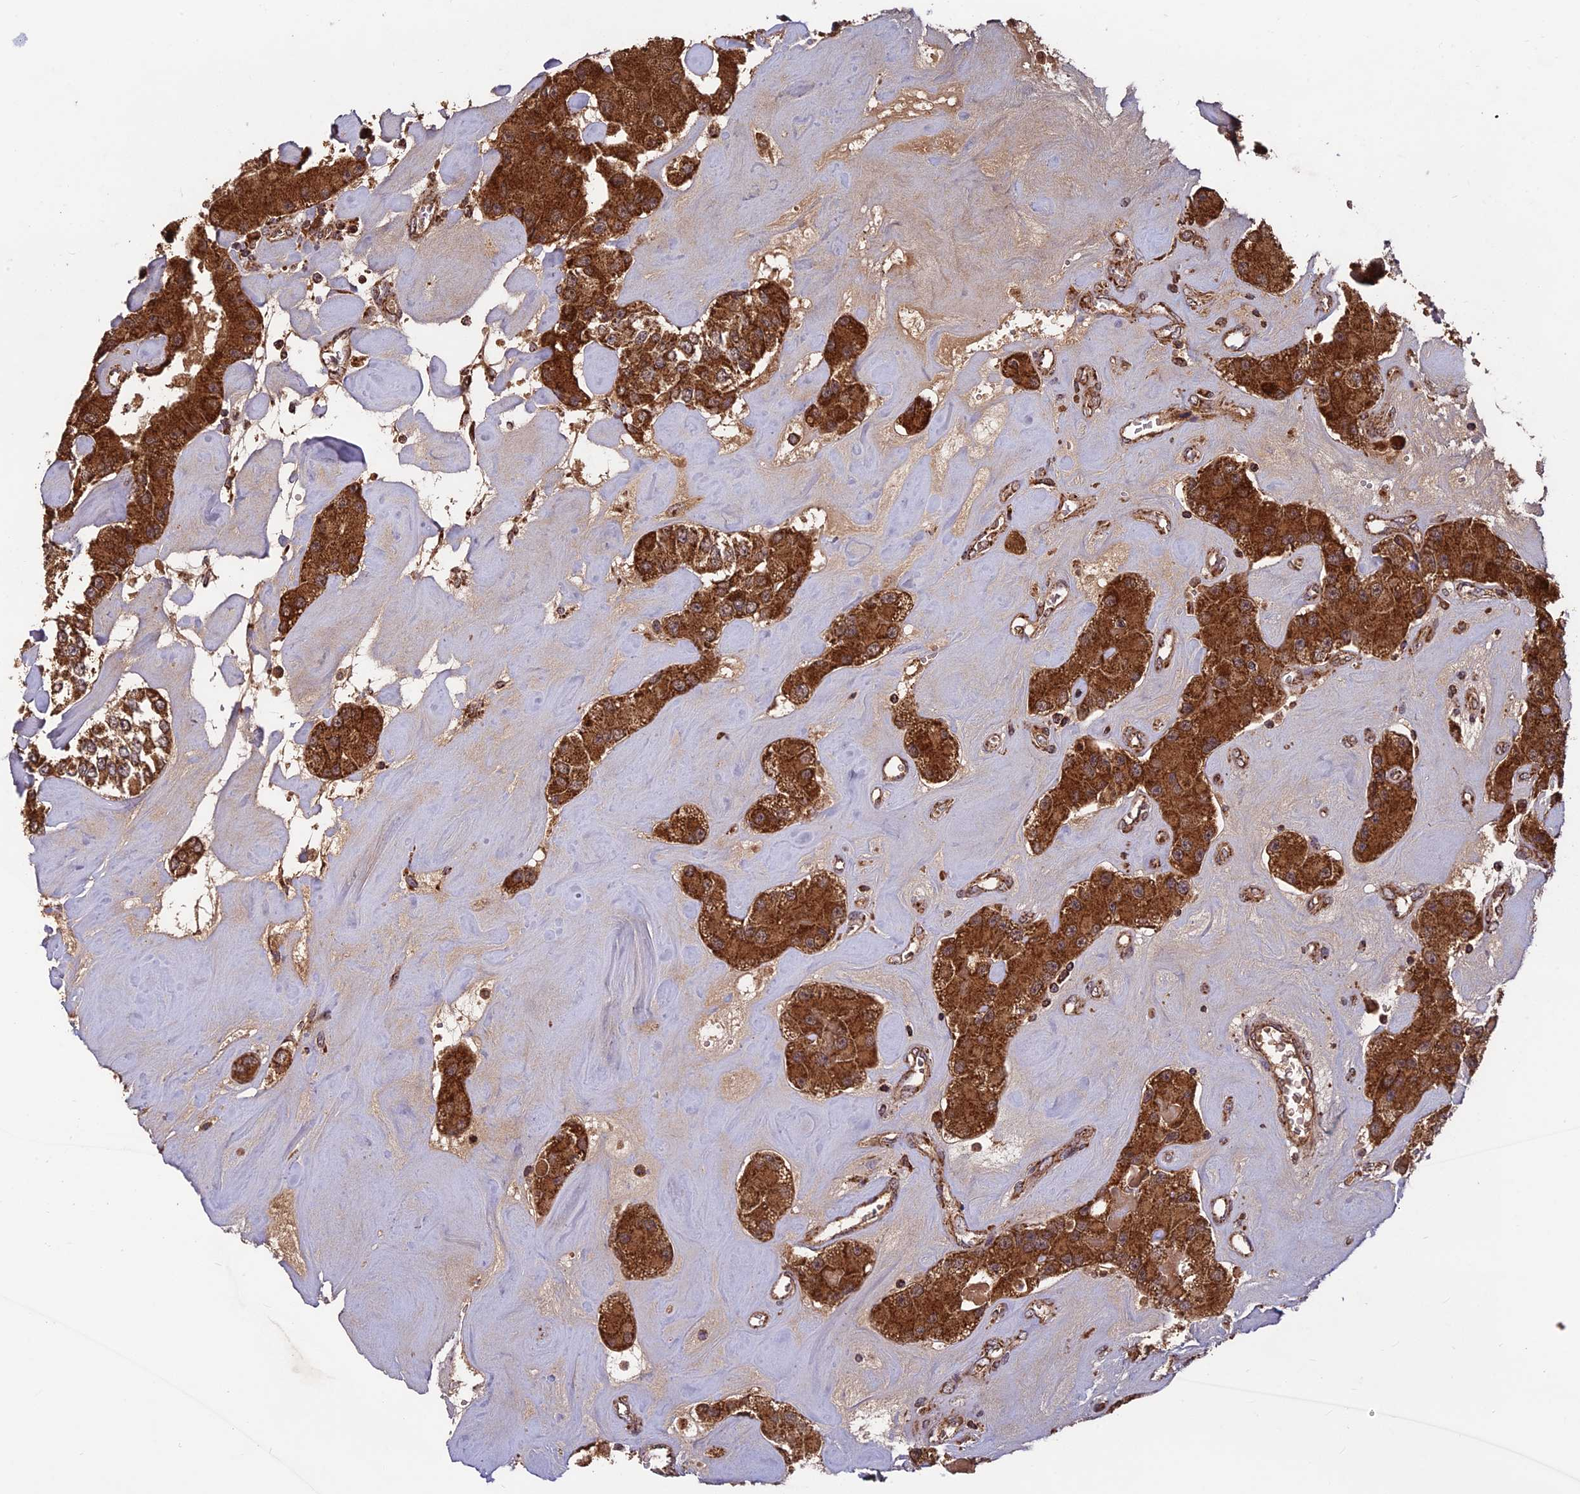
{"staining": {"intensity": "strong", "quantity": ">75%", "location": "cytoplasmic/membranous"}, "tissue": "carcinoid", "cell_type": "Tumor cells", "image_type": "cancer", "snomed": [{"axis": "morphology", "description": "Carcinoid, malignant, NOS"}, {"axis": "topography", "description": "Pancreas"}], "caption": "This is a histology image of immunohistochemistry (IHC) staining of carcinoid (malignant), which shows strong positivity in the cytoplasmic/membranous of tumor cells.", "gene": "CCDC15", "patient": {"sex": "male", "age": 41}}